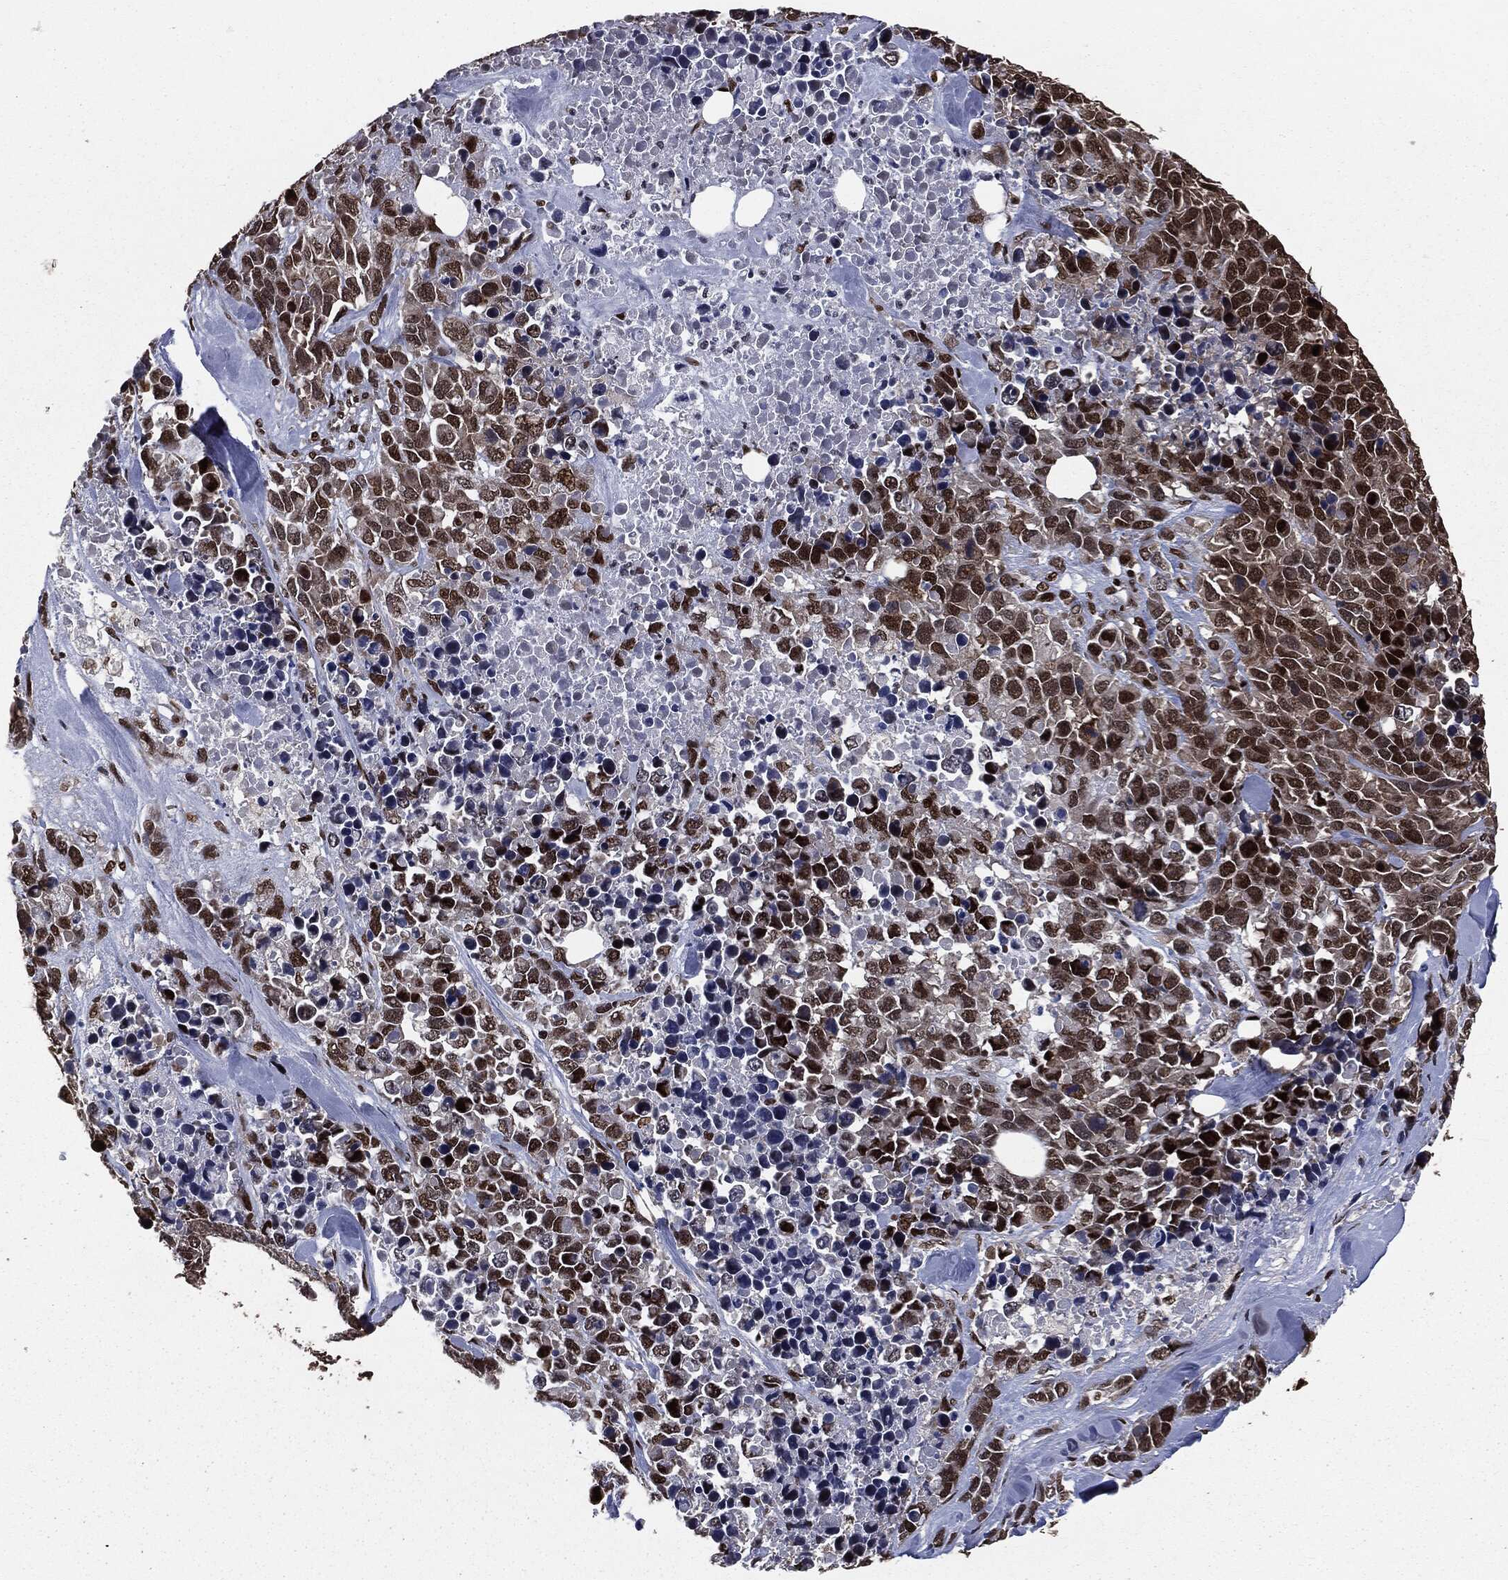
{"staining": {"intensity": "strong", "quantity": "25%-75%", "location": "nuclear"}, "tissue": "melanoma", "cell_type": "Tumor cells", "image_type": "cancer", "snomed": [{"axis": "morphology", "description": "Malignant melanoma, Metastatic site"}, {"axis": "topography", "description": "Skin"}], "caption": "Malignant melanoma (metastatic site) tissue reveals strong nuclear staining in approximately 25%-75% of tumor cells", "gene": "DVL2", "patient": {"sex": "male", "age": 84}}